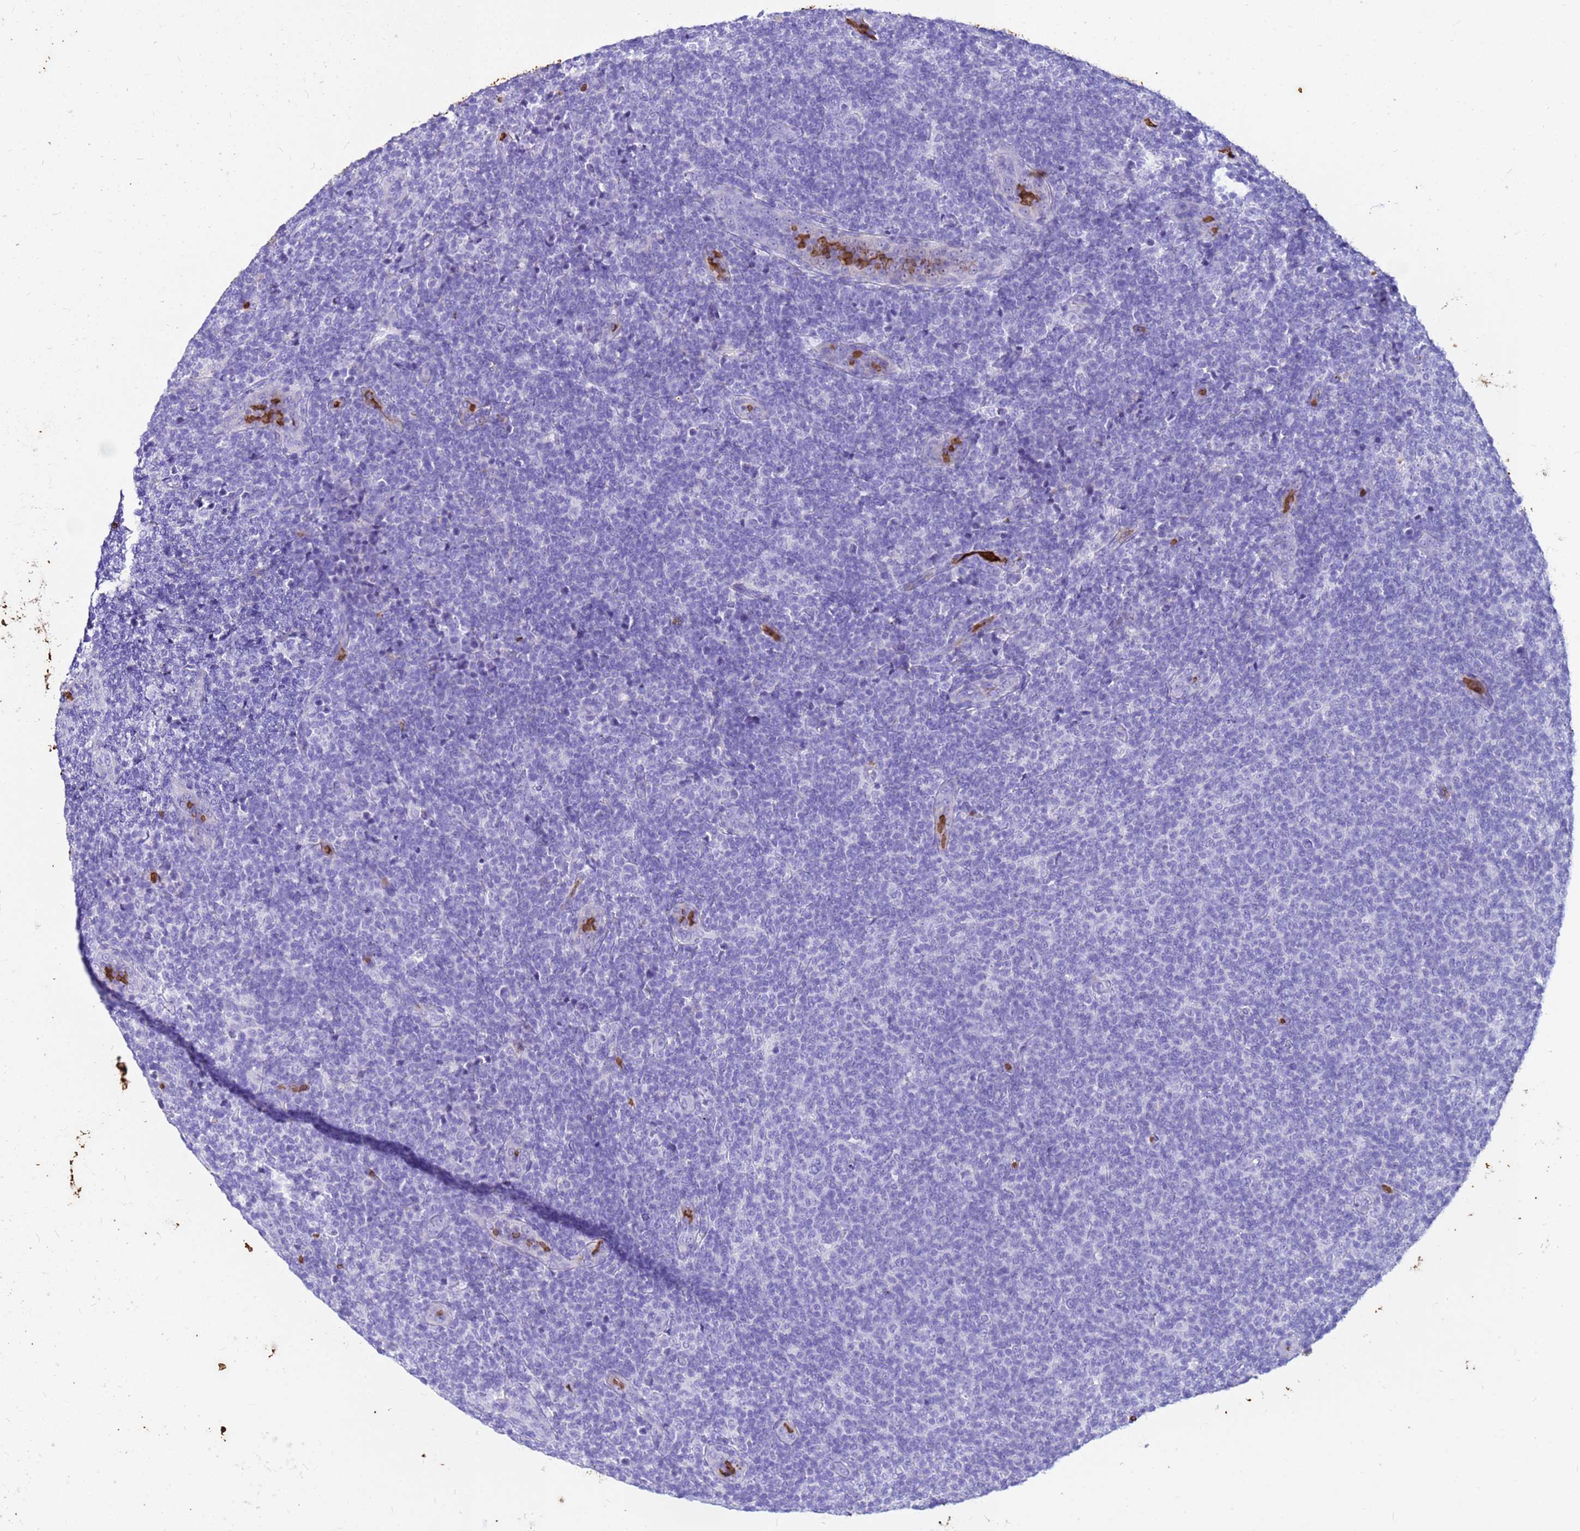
{"staining": {"intensity": "negative", "quantity": "none", "location": "none"}, "tissue": "lymphoma", "cell_type": "Tumor cells", "image_type": "cancer", "snomed": [{"axis": "morphology", "description": "Malignant lymphoma, non-Hodgkin's type, Low grade"}, {"axis": "topography", "description": "Lymph node"}], "caption": "Immunohistochemistry (IHC) photomicrograph of neoplastic tissue: lymphoma stained with DAB (3,3'-diaminobenzidine) displays no significant protein expression in tumor cells.", "gene": "HBA2", "patient": {"sex": "male", "age": 66}}